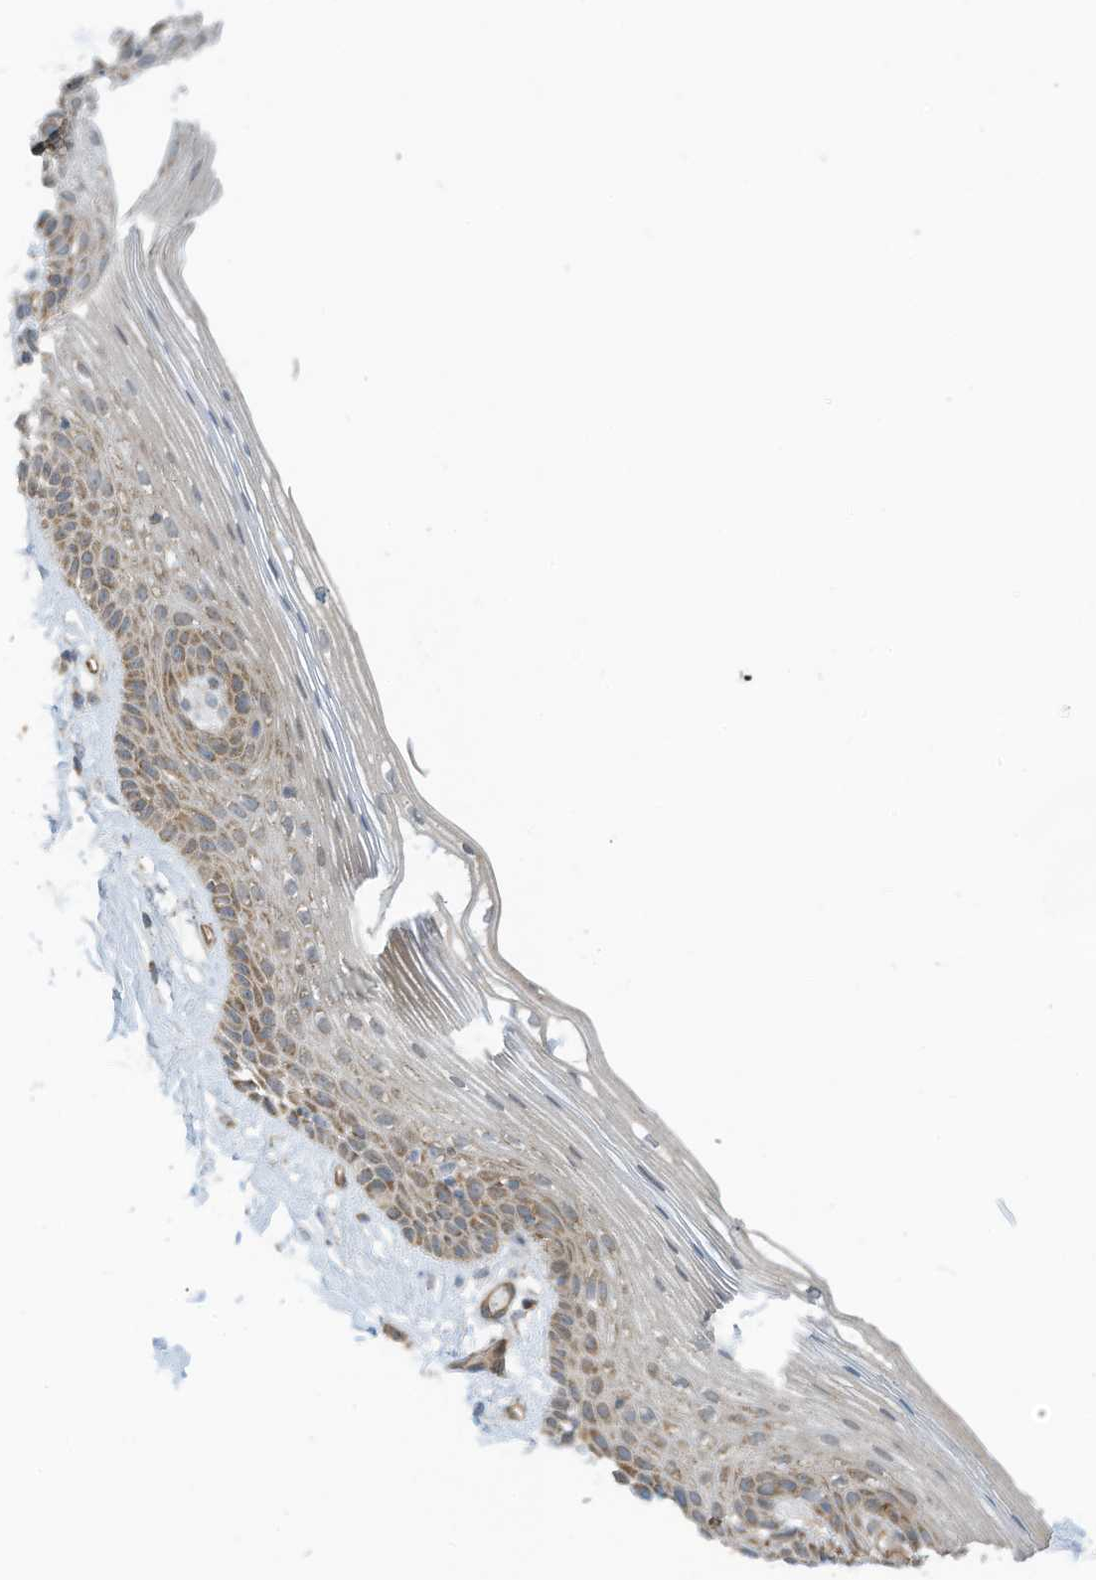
{"staining": {"intensity": "moderate", "quantity": "<25%", "location": "cytoplasmic/membranous"}, "tissue": "vagina", "cell_type": "Squamous epithelial cells", "image_type": "normal", "snomed": [{"axis": "morphology", "description": "Normal tissue, NOS"}, {"axis": "topography", "description": "Vagina"}], "caption": "The immunohistochemical stain shows moderate cytoplasmic/membranous staining in squamous epithelial cells of normal vagina.", "gene": "METTL6", "patient": {"sex": "female", "age": 46}}